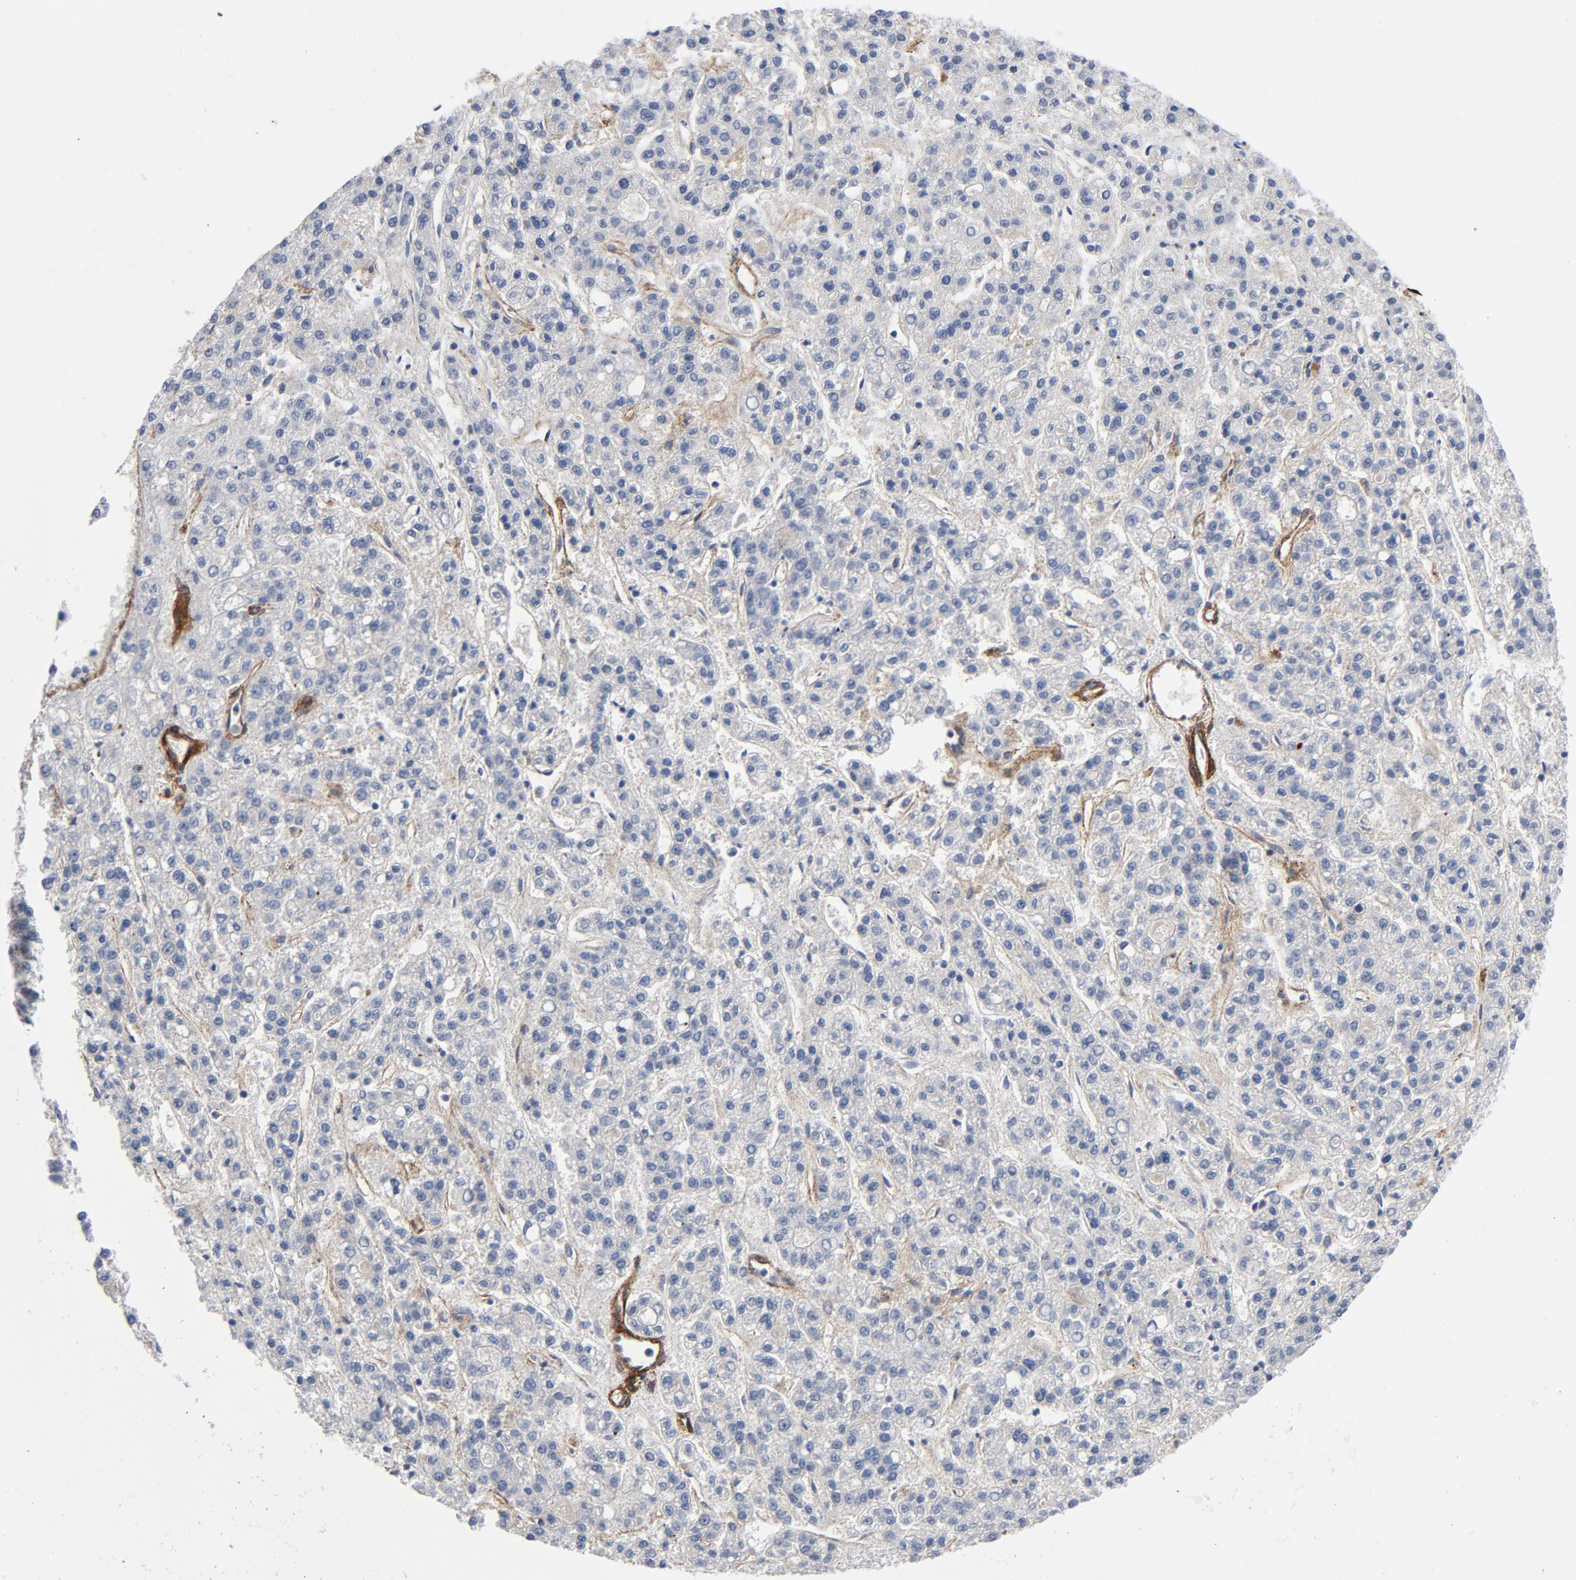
{"staining": {"intensity": "negative", "quantity": "none", "location": "none"}, "tissue": "liver cancer", "cell_type": "Tumor cells", "image_type": "cancer", "snomed": [{"axis": "morphology", "description": "Carcinoma, Hepatocellular, NOS"}, {"axis": "topography", "description": "Liver"}], "caption": "DAB (3,3'-diaminobenzidine) immunohistochemical staining of liver cancer shows no significant staining in tumor cells.", "gene": "LAMC1", "patient": {"sex": "male", "age": 70}}